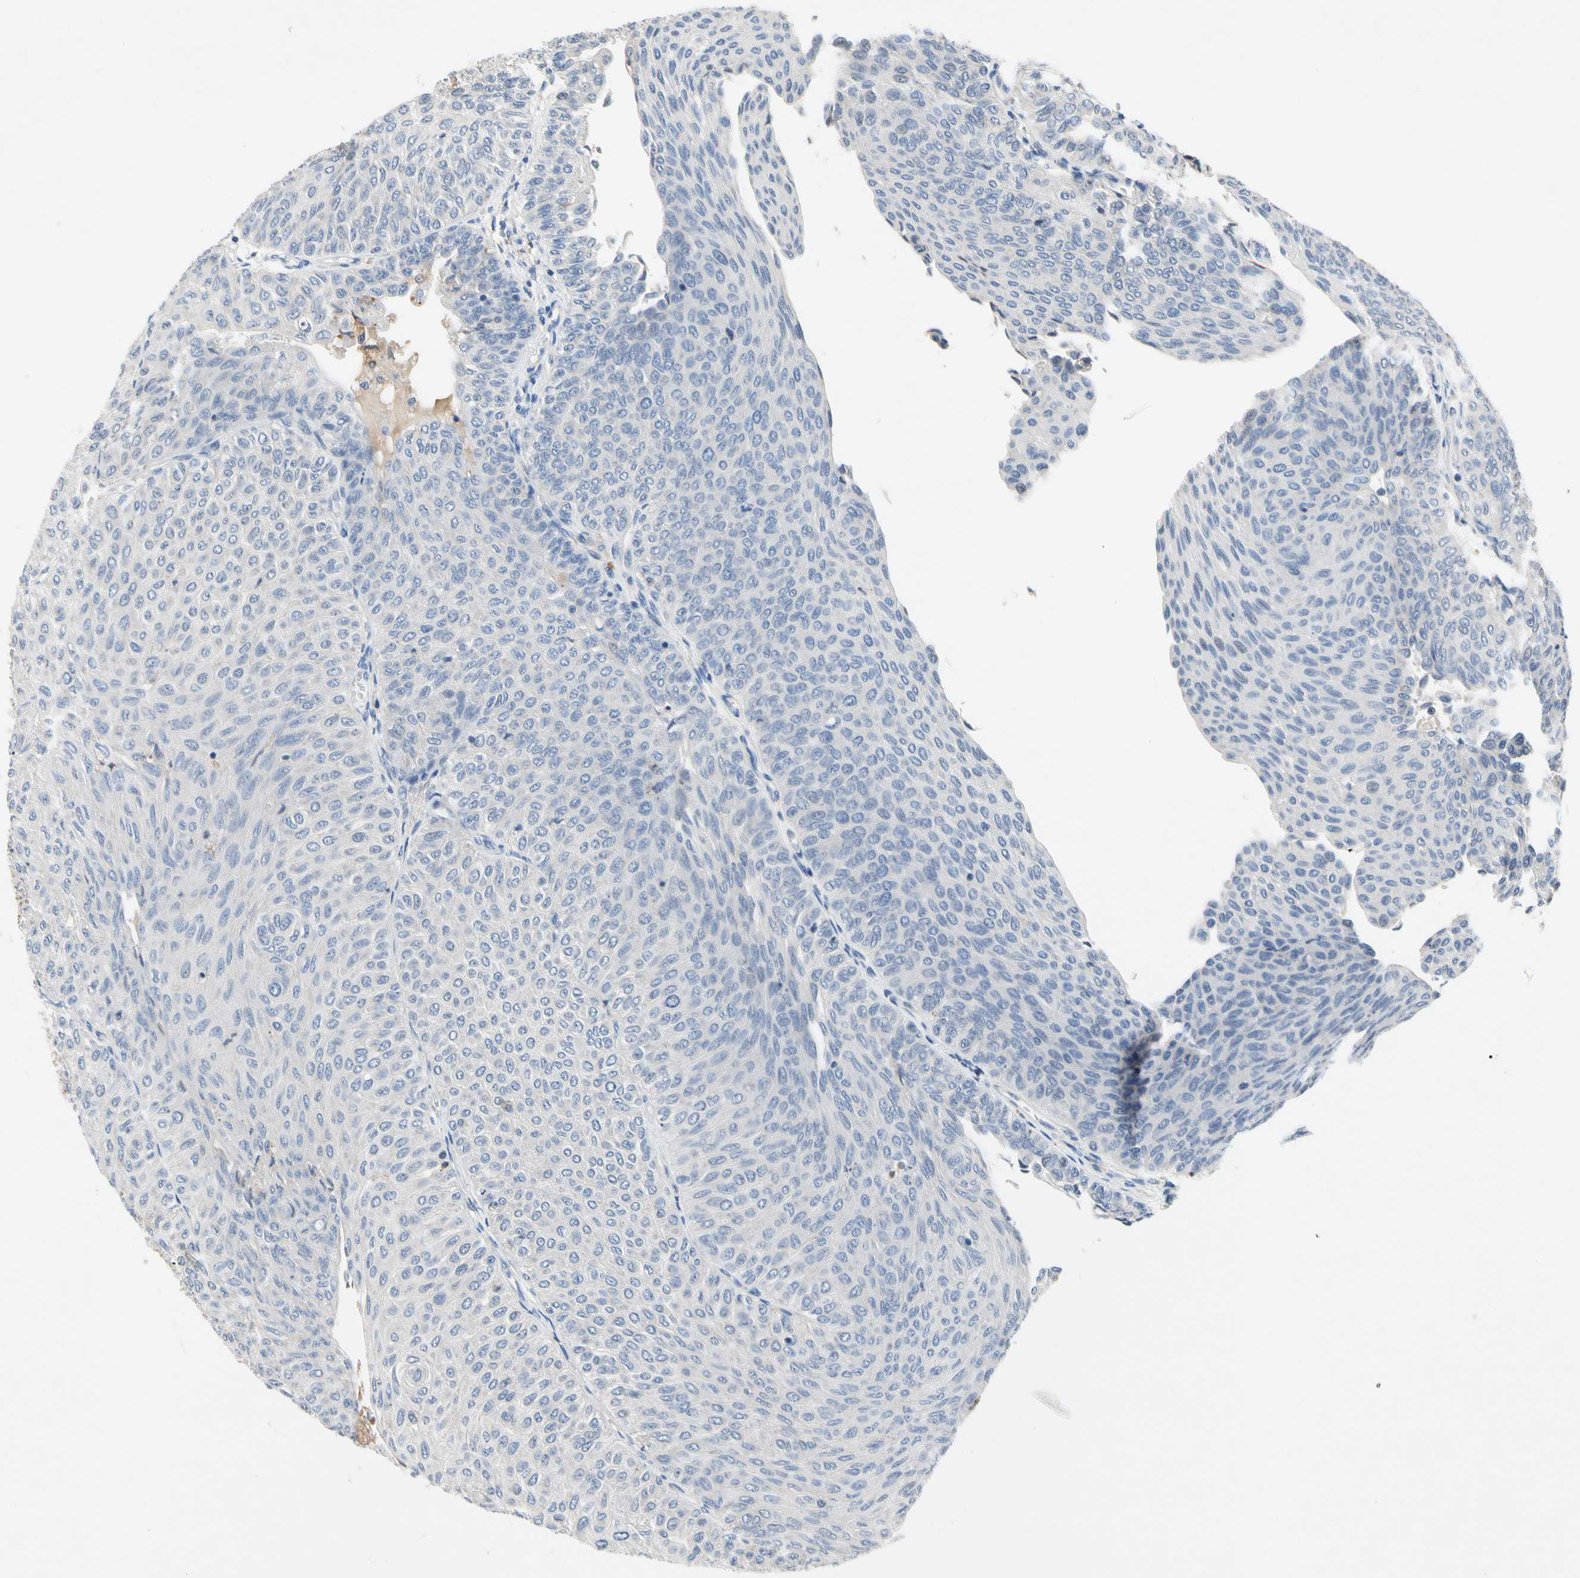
{"staining": {"intensity": "negative", "quantity": "none", "location": "none"}, "tissue": "urothelial cancer", "cell_type": "Tumor cells", "image_type": "cancer", "snomed": [{"axis": "morphology", "description": "Urothelial carcinoma, Low grade"}, {"axis": "topography", "description": "Urinary bladder"}], "caption": "Urothelial cancer stained for a protein using immunohistochemistry shows no staining tumor cells.", "gene": "GAS6", "patient": {"sex": "male", "age": 78}}